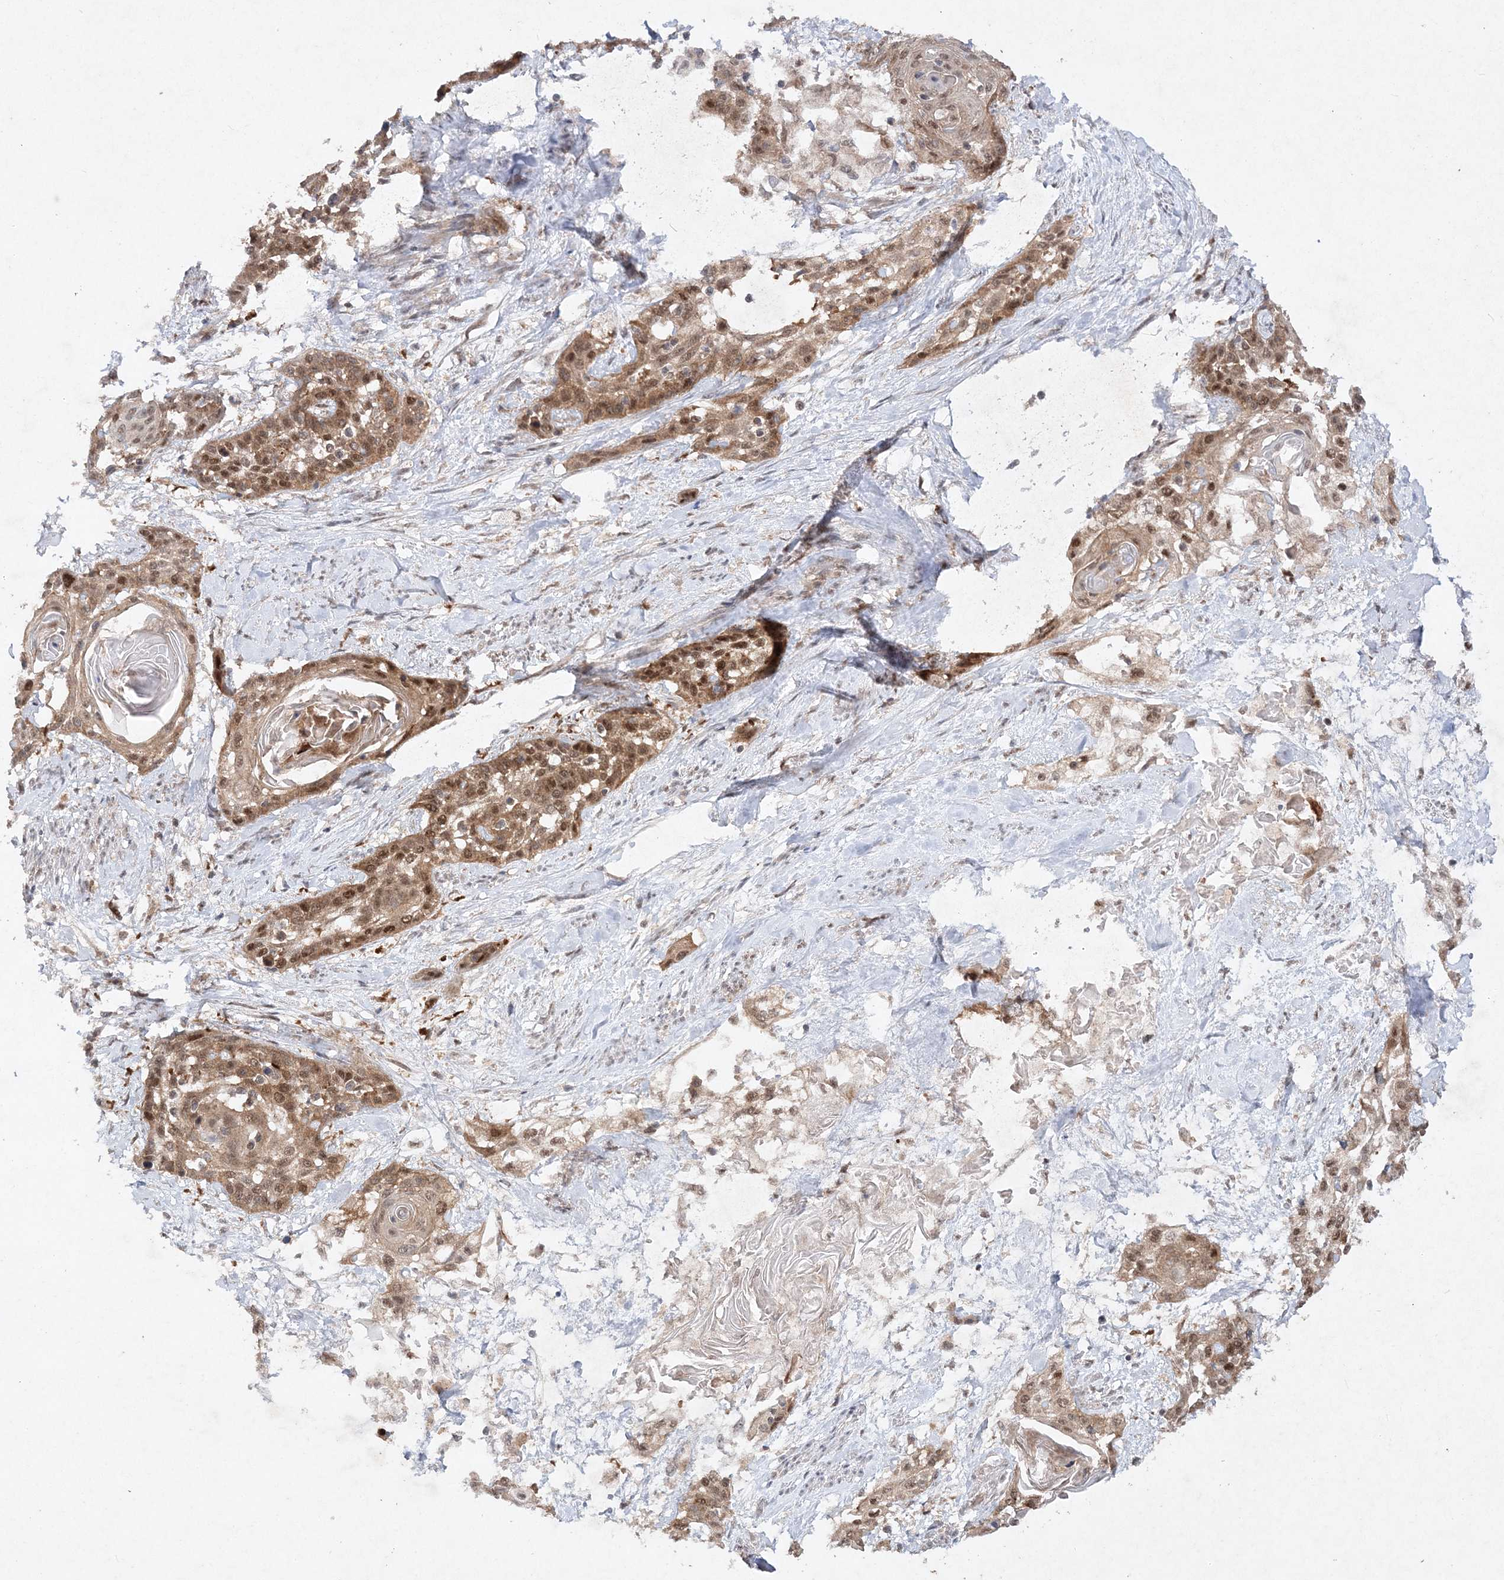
{"staining": {"intensity": "moderate", "quantity": ">75%", "location": "cytoplasmic/membranous,nuclear"}, "tissue": "cervical cancer", "cell_type": "Tumor cells", "image_type": "cancer", "snomed": [{"axis": "morphology", "description": "Squamous cell carcinoma, NOS"}, {"axis": "topography", "description": "Cervix"}], "caption": "DAB immunohistochemical staining of human cervical cancer shows moderate cytoplasmic/membranous and nuclear protein expression in approximately >75% of tumor cells. Using DAB (brown) and hematoxylin (blue) stains, captured at high magnification using brightfield microscopy.", "gene": "NIF3L1", "patient": {"sex": "female", "age": 57}}